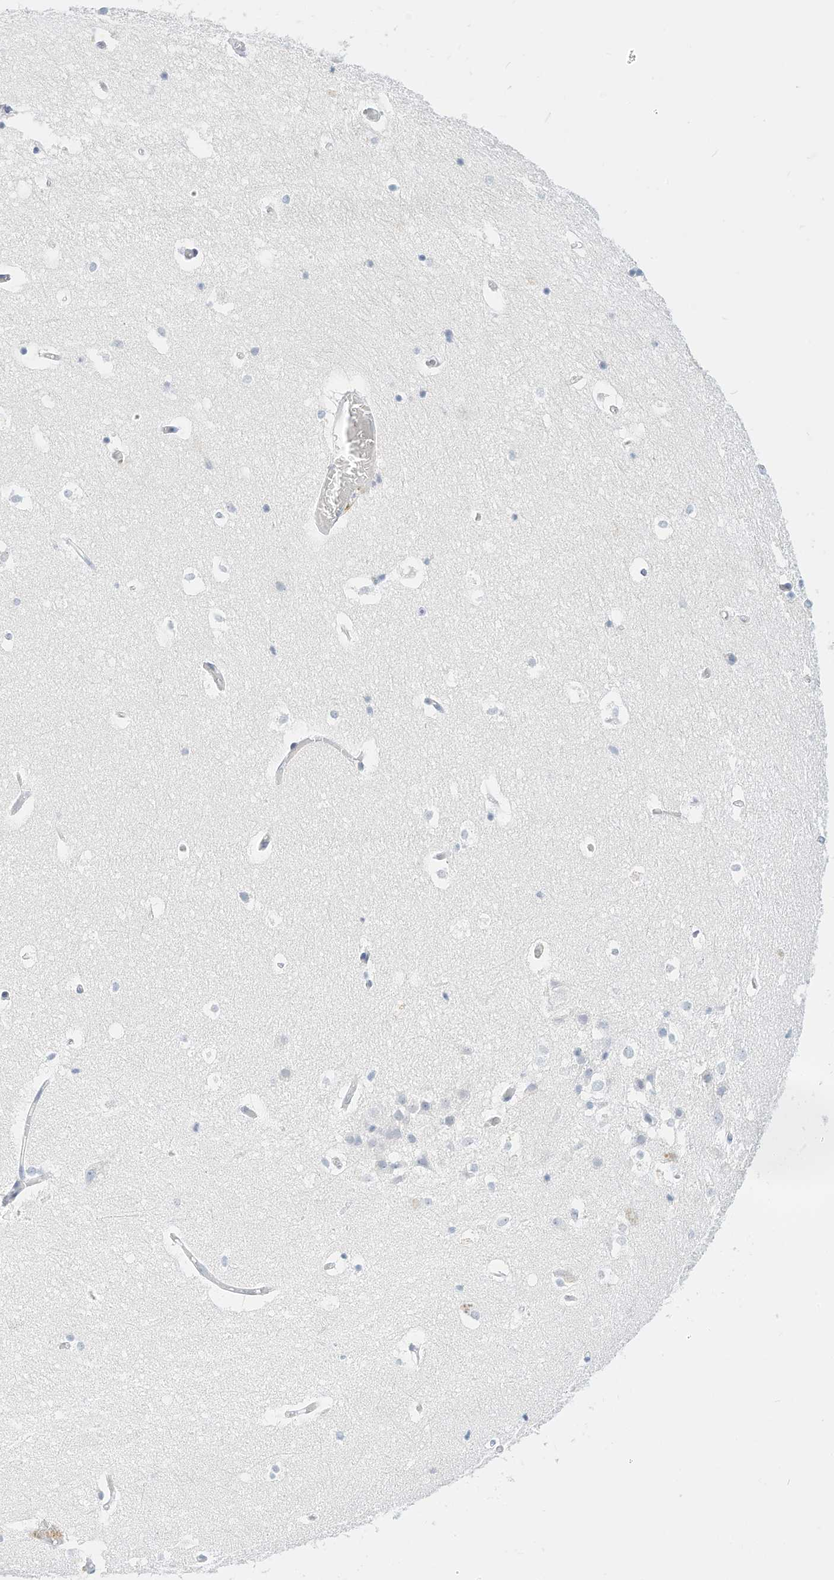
{"staining": {"intensity": "negative", "quantity": "none", "location": "none"}, "tissue": "hippocampus", "cell_type": "Glial cells", "image_type": "normal", "snomed": [{"axis": "morphology", "description": "Normal tissue, NOS"}, {"axis": "topography", "description": "Hippocampus"}], "caption": "An image of human hippocampus is negative for staining in glial cells. (Stains: DAB (3,3'-diaminobenzidine) immunohistochemistry with hematoxylin counter stain, Microscopy: brightfield microscopy at high magnification).", "gene": "SPOCD1", "patient": {"sex": "female", "age": 52}}